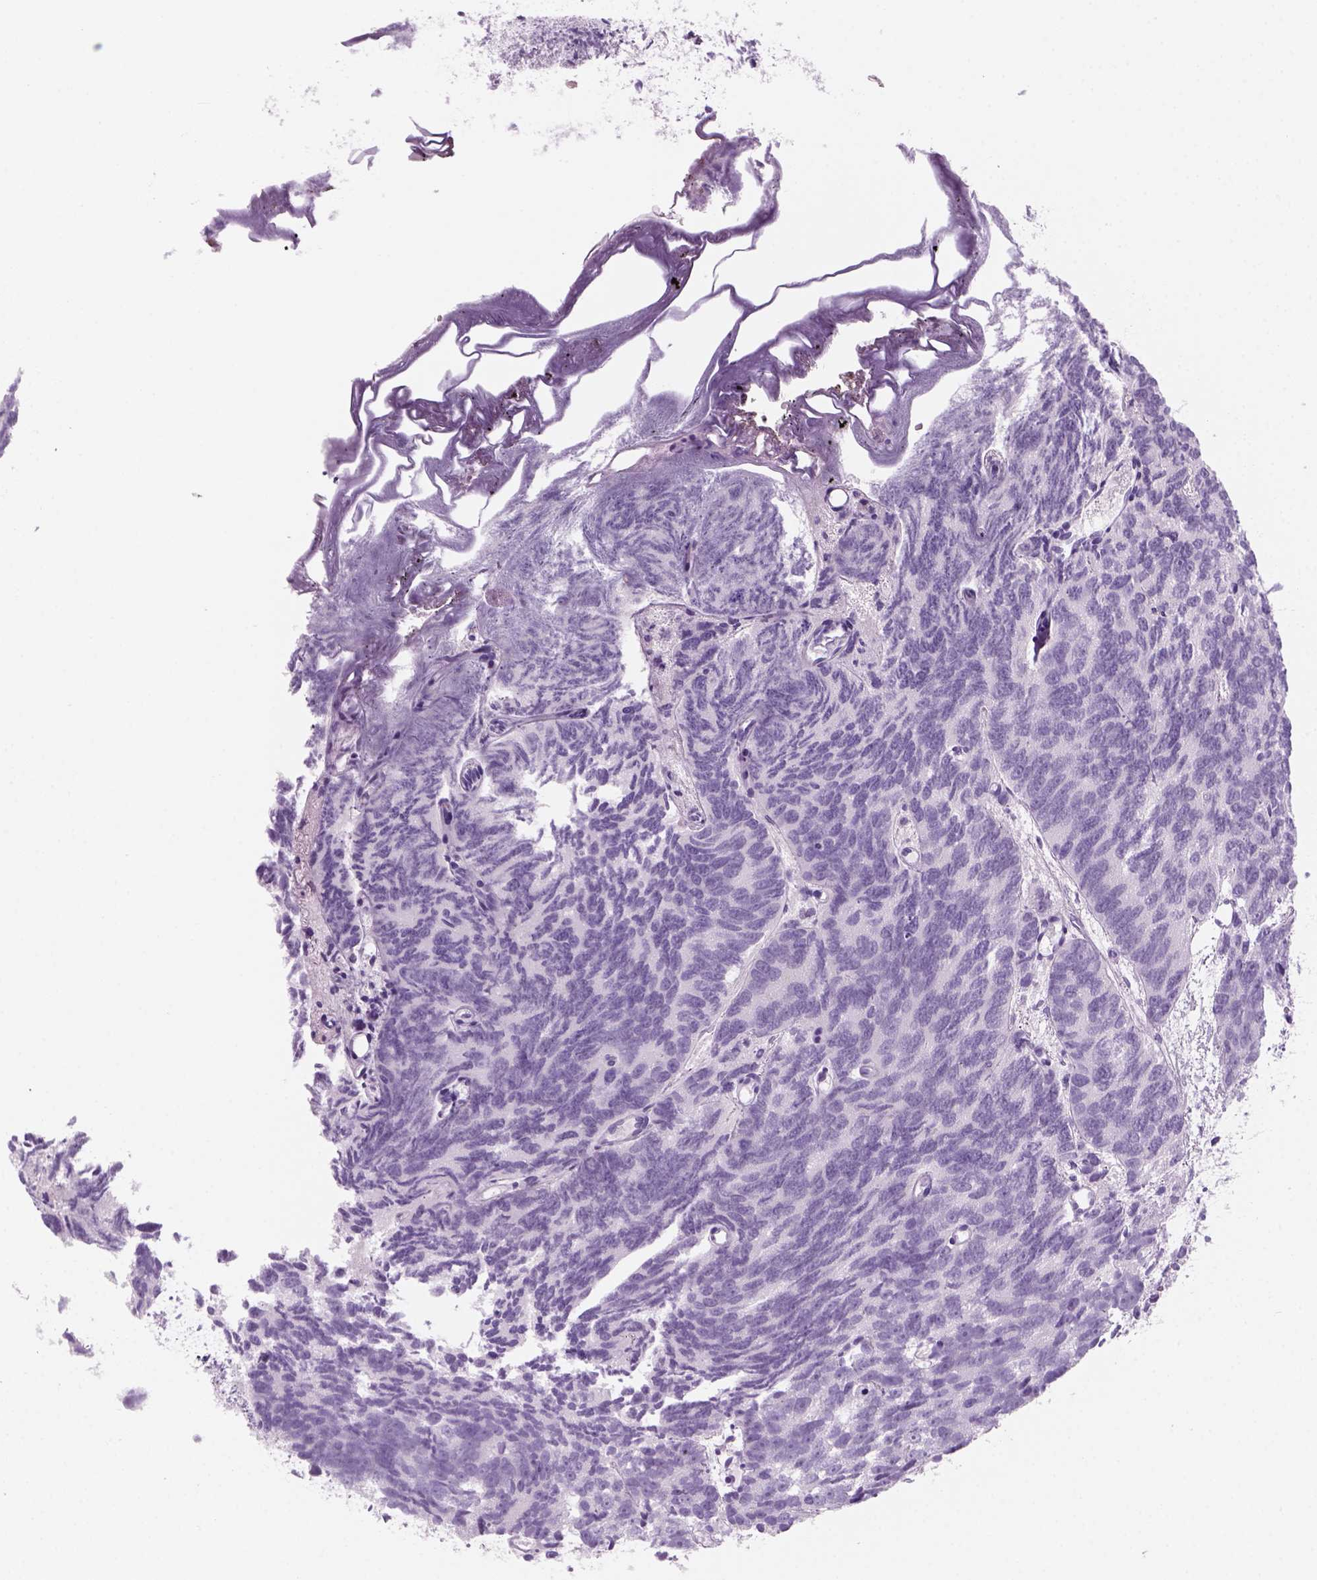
{"staining": {"intensity": "negative", "quantity": "none", "location": "none"}, "tissue": "prostate cancer", "cell_type": "Tumor cells", "image_type": "cancer", "snomed": [{"axis": "morphology", "description": "Adenocarcinoma, High grade"}, {"axis": "topography", "description": "Prostate"}], "caption": "The histopathology image demonstrates no significant positivity in tumor cells of prostate cancer (high-grade adenocarcinoma).", "gene": "KRTAP11-1", "patient": {"sex": "male", "age": 77}}